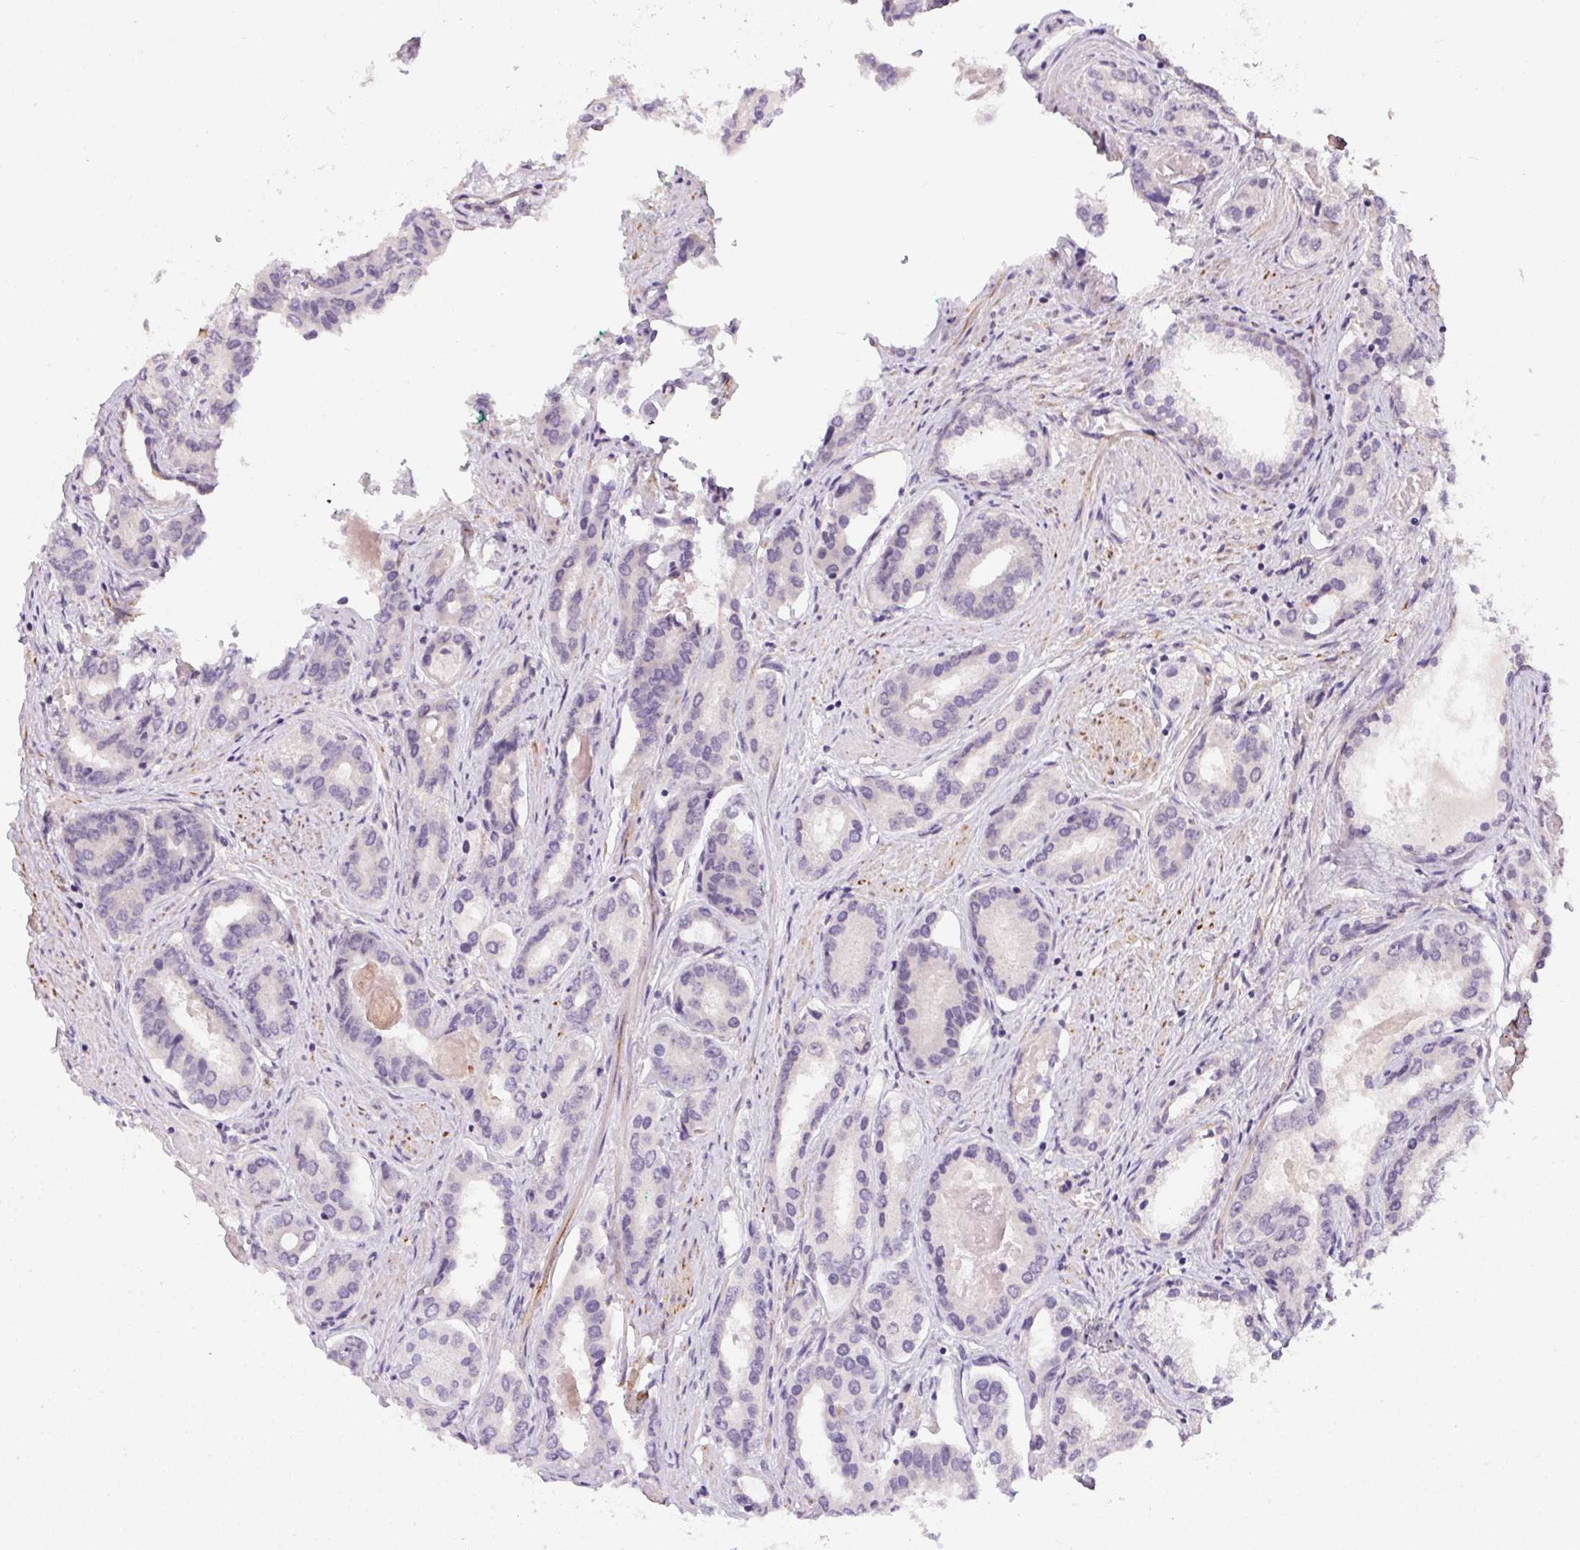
{"staining": {"intensity": "negative", "quantity": "none", "location": "none"}, "tissue": "prostate cancer", "cell_type": "Tumor cells", "image_type": "cancer", "snomed": [{"axis": "morphology", "description": "Adenocarcinoma, High grade"}, {"axis": "topography", "description": "Prostate"}], "caption": "IHC image of prostate cancer stained for a protein (brown), which demonstrates no staining in tumor cells.", "gene": "CFAP92", "patient": {"sex": "male", "age": 63}}